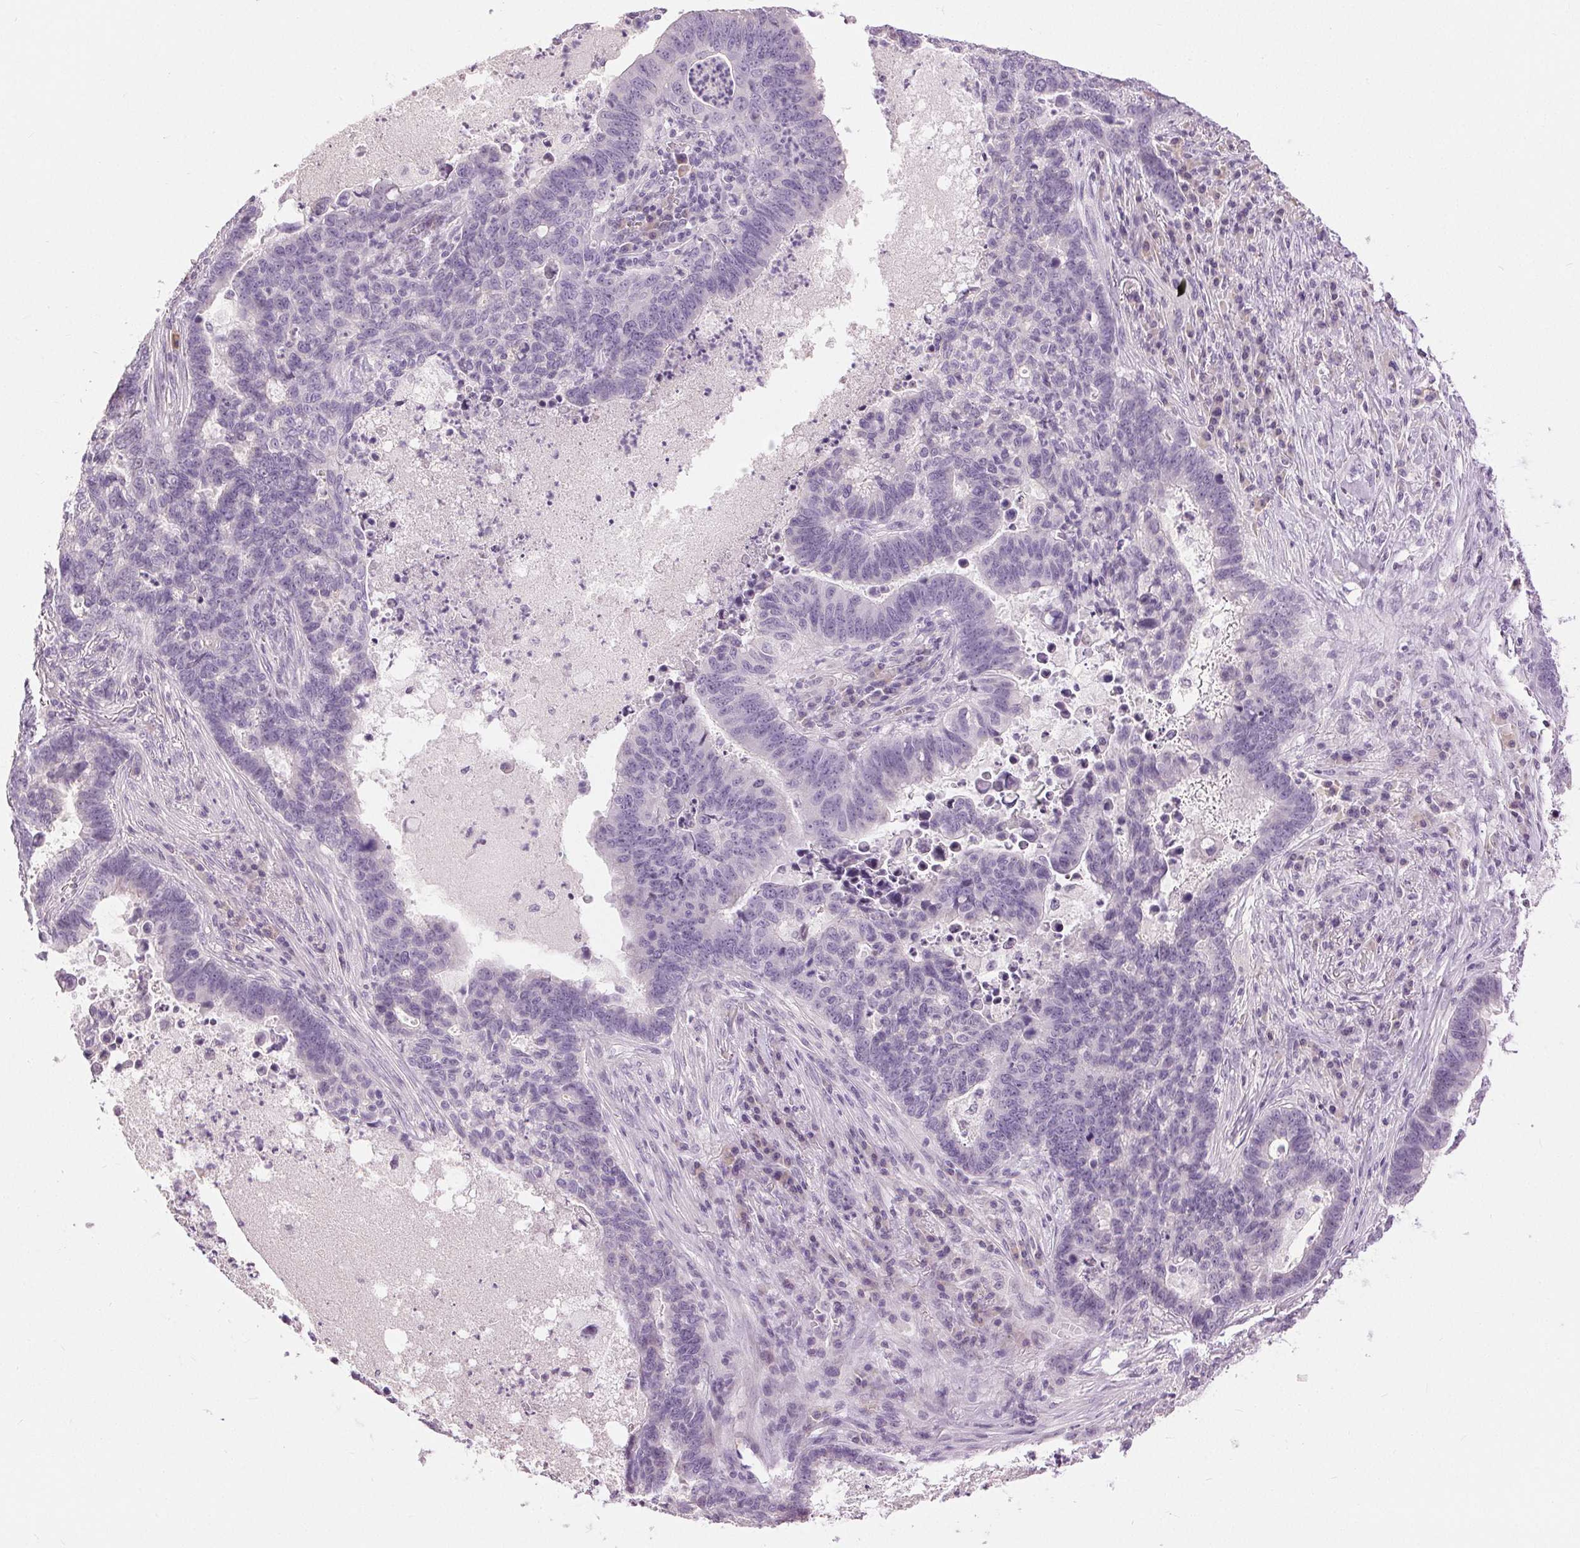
{"staining": {"intensity": "negative", "quantity": "none", "location": "none"}, "tissue": "lung cancer", "cell_type": "Tumor cells", "image_type": "cancer", "snomed": [{"axis": "morphology", "description": "Aneuploidy"}, {"axis": "morphology", "description": "Adenocarcinoma, NOS"}, {"axis": "morphology", "description": "Adenocarcinoma primary or metastatic"}, {"axis": "topography", "description": "Lung"}], "caption": "Tumor cells are negative for protein expression in human lung cancer (adenocarcinoma primary or metastatic).", "gene": "DSG3", "patient": {"sex": "female", "age": 75}}